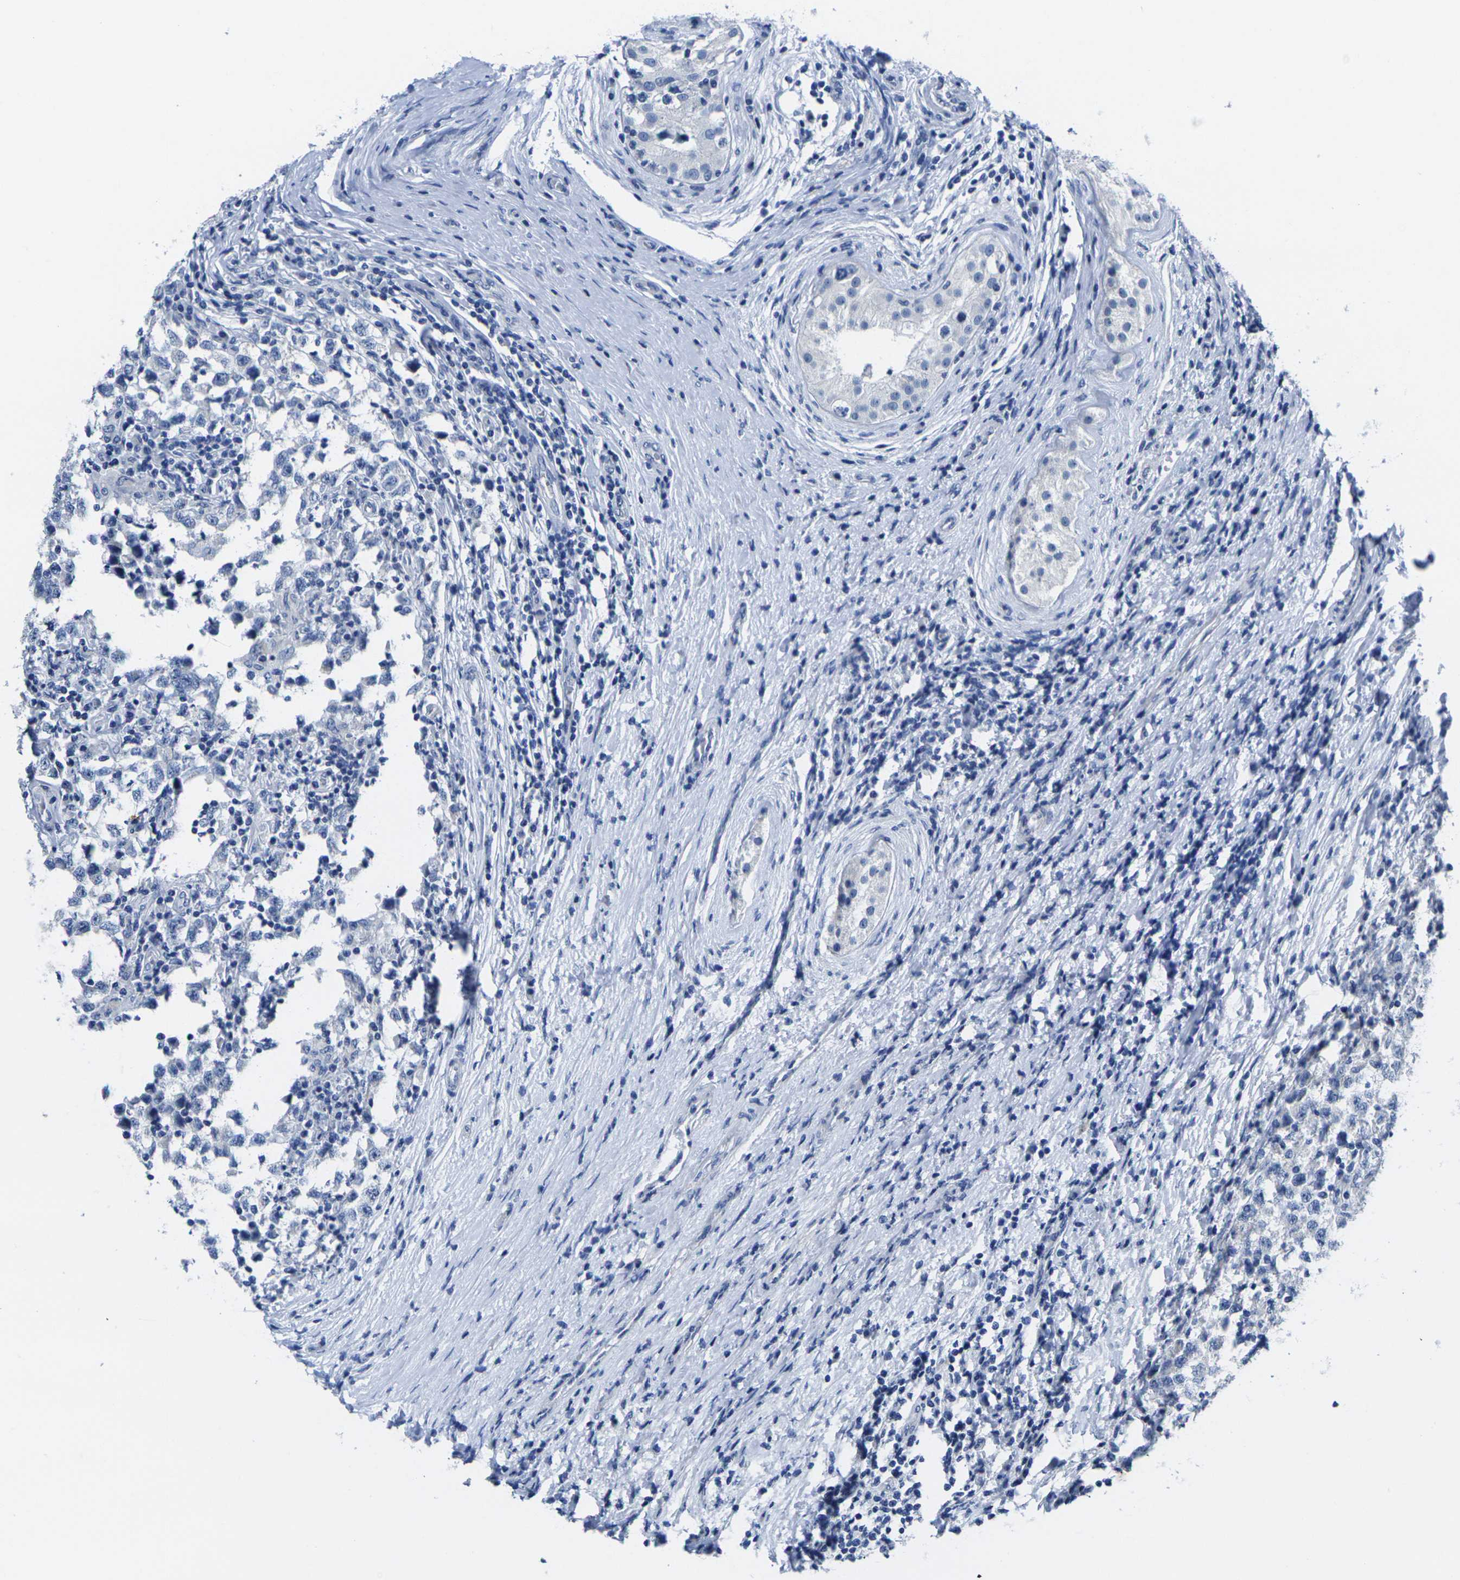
{"staining": {"intensity": "negative", "quantity": "none", "location": "none"}, "tissue": "testis cancer", "cell_type": "Tumor cells", "image_type": "cancer", "snomed": [{"axis": "morphology", "description": "Carcinoma, Embryonal, NOS"}, {"axis": "topography", "description": "Testis"}], "caption": "There is no significant staining in tumor cells of embryonal carcinoma (testis).", "gene": "CRK", "patient": {"sex": "male", "age": 21}}